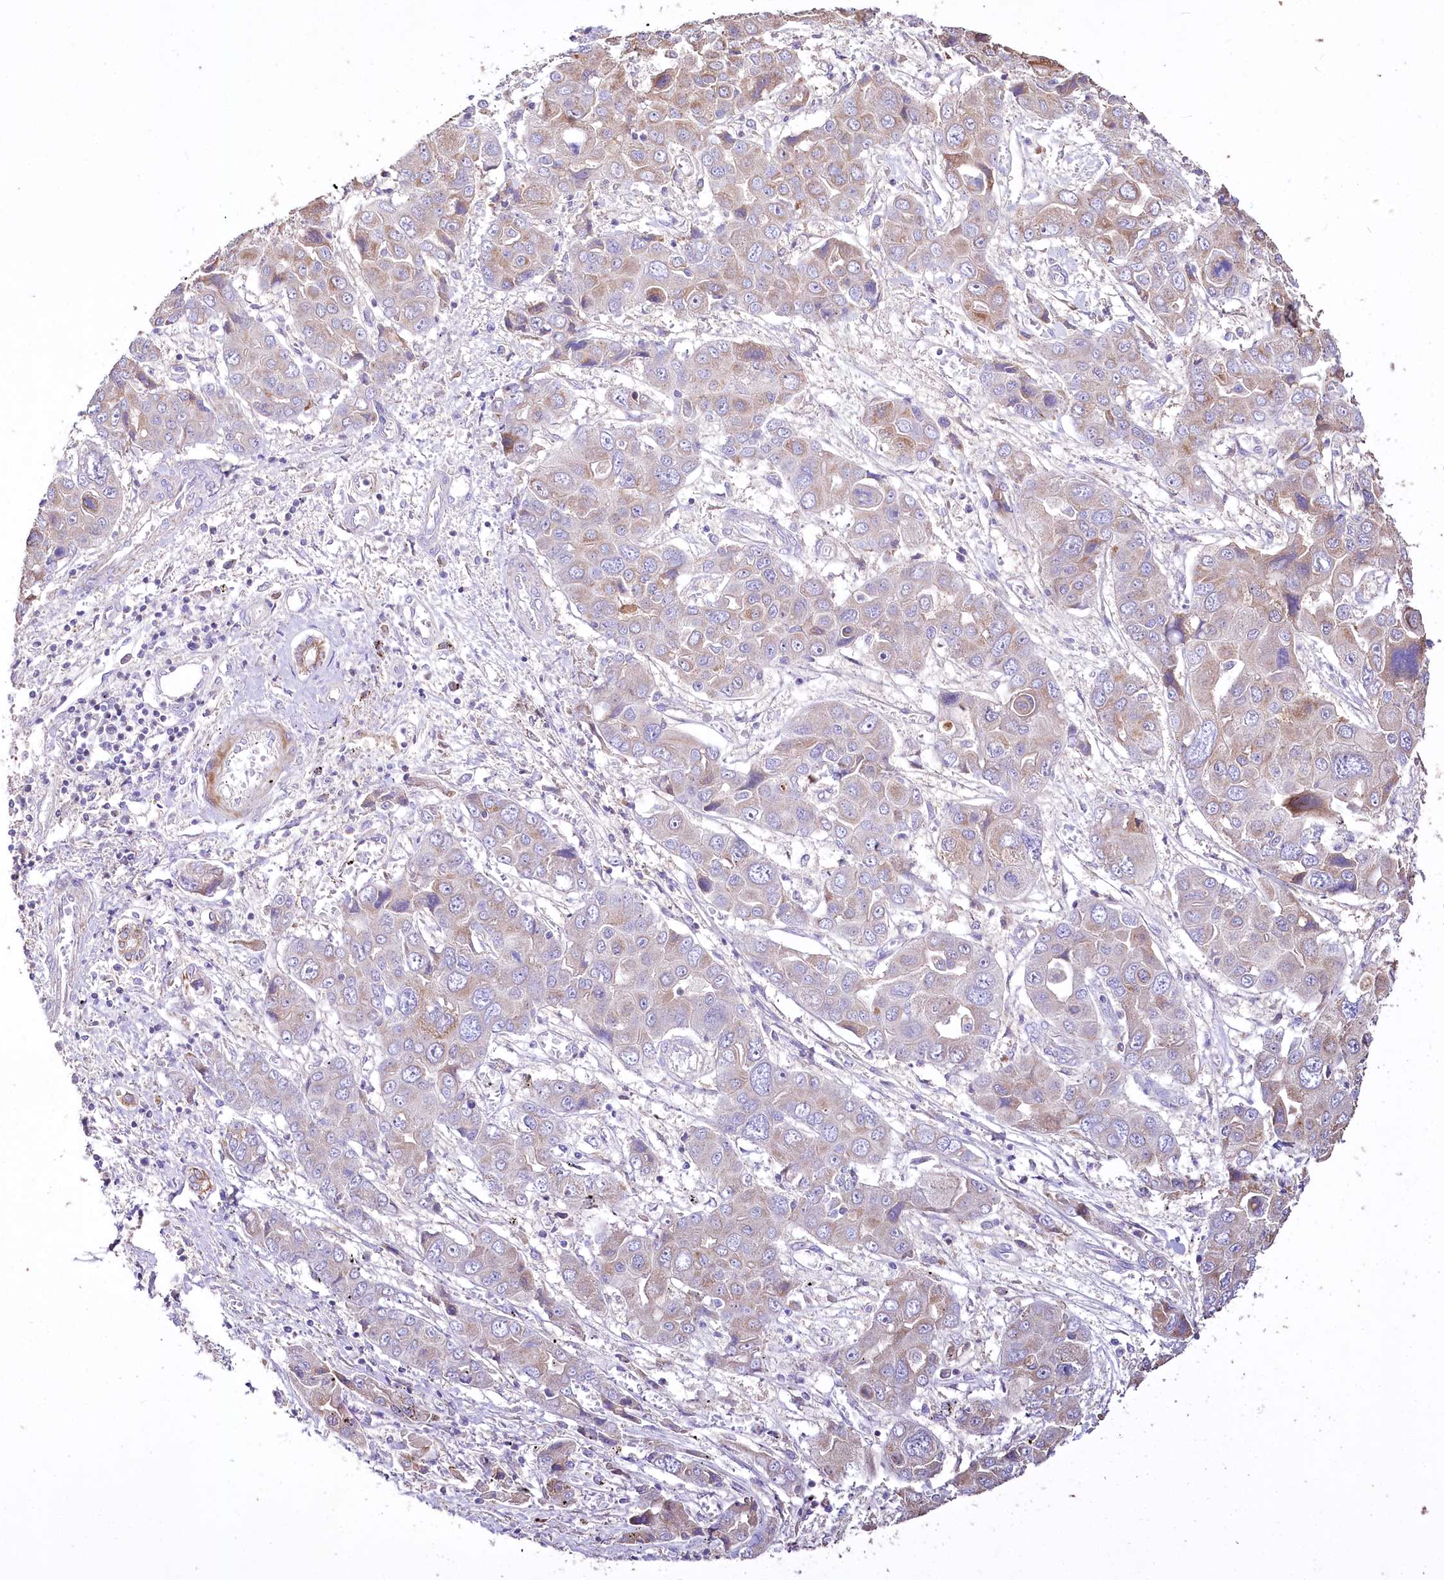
{"staining": {"intensity": "weak", "quantity": "<25%", "location": "cytoplasmic/membranous"}, "tissue": "liver cancer", "cell_type": "Tumor cells", "image_type": "cancer", "snomed": [{"axis": "morphology", "description": "Cholangiocarcinoma"}, {"axis": "topography", "description": "Liver"}], "caption": "High magnification brightfield microscopy of cholangiocarcinoma (liver) stained with DAB (3,3'-diaminobenzidine) (brown) and counterstained with hematoxylin (blue): tumor cells show no significant positivity.", "gene": "PTER", "patient": {"sex": "male", "age": 67}}